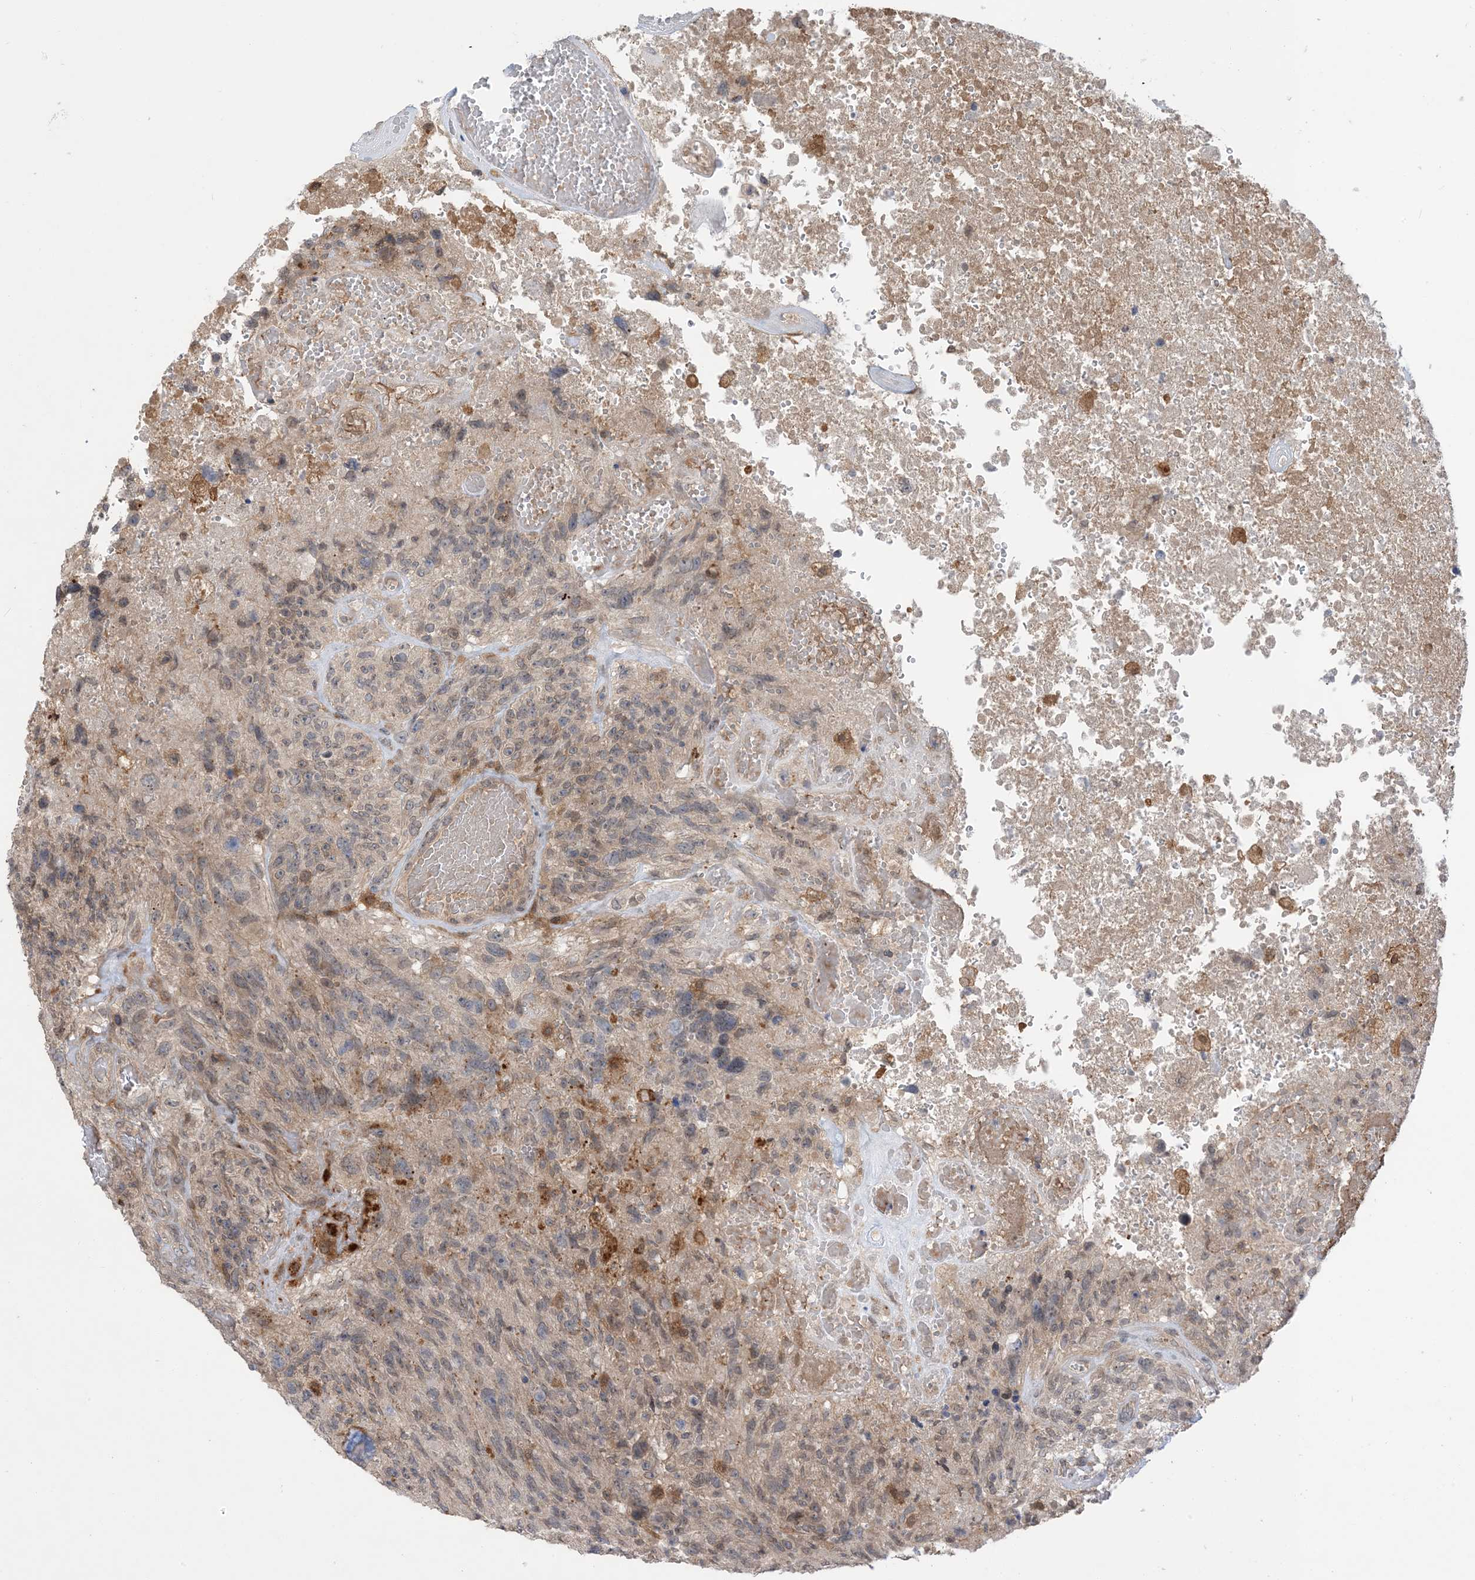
{"staining": {"intensity": "weak", "quantity": "<25%", "location": "cytoplasmic/membranous"}, "tissue": "glioma", "cell_type": "Tumor cells", "image_type": "cancer", "snomed": [{"axis": "morphology", "description": "Glioma, malignant, High grade"}, {"axis": "topography", "description": "Brain"}], "caption": "Tumor cells show no significant protein positivity in glioma.", "gene": "NAGK", "patient": {"sex": "male", "age": 69}}